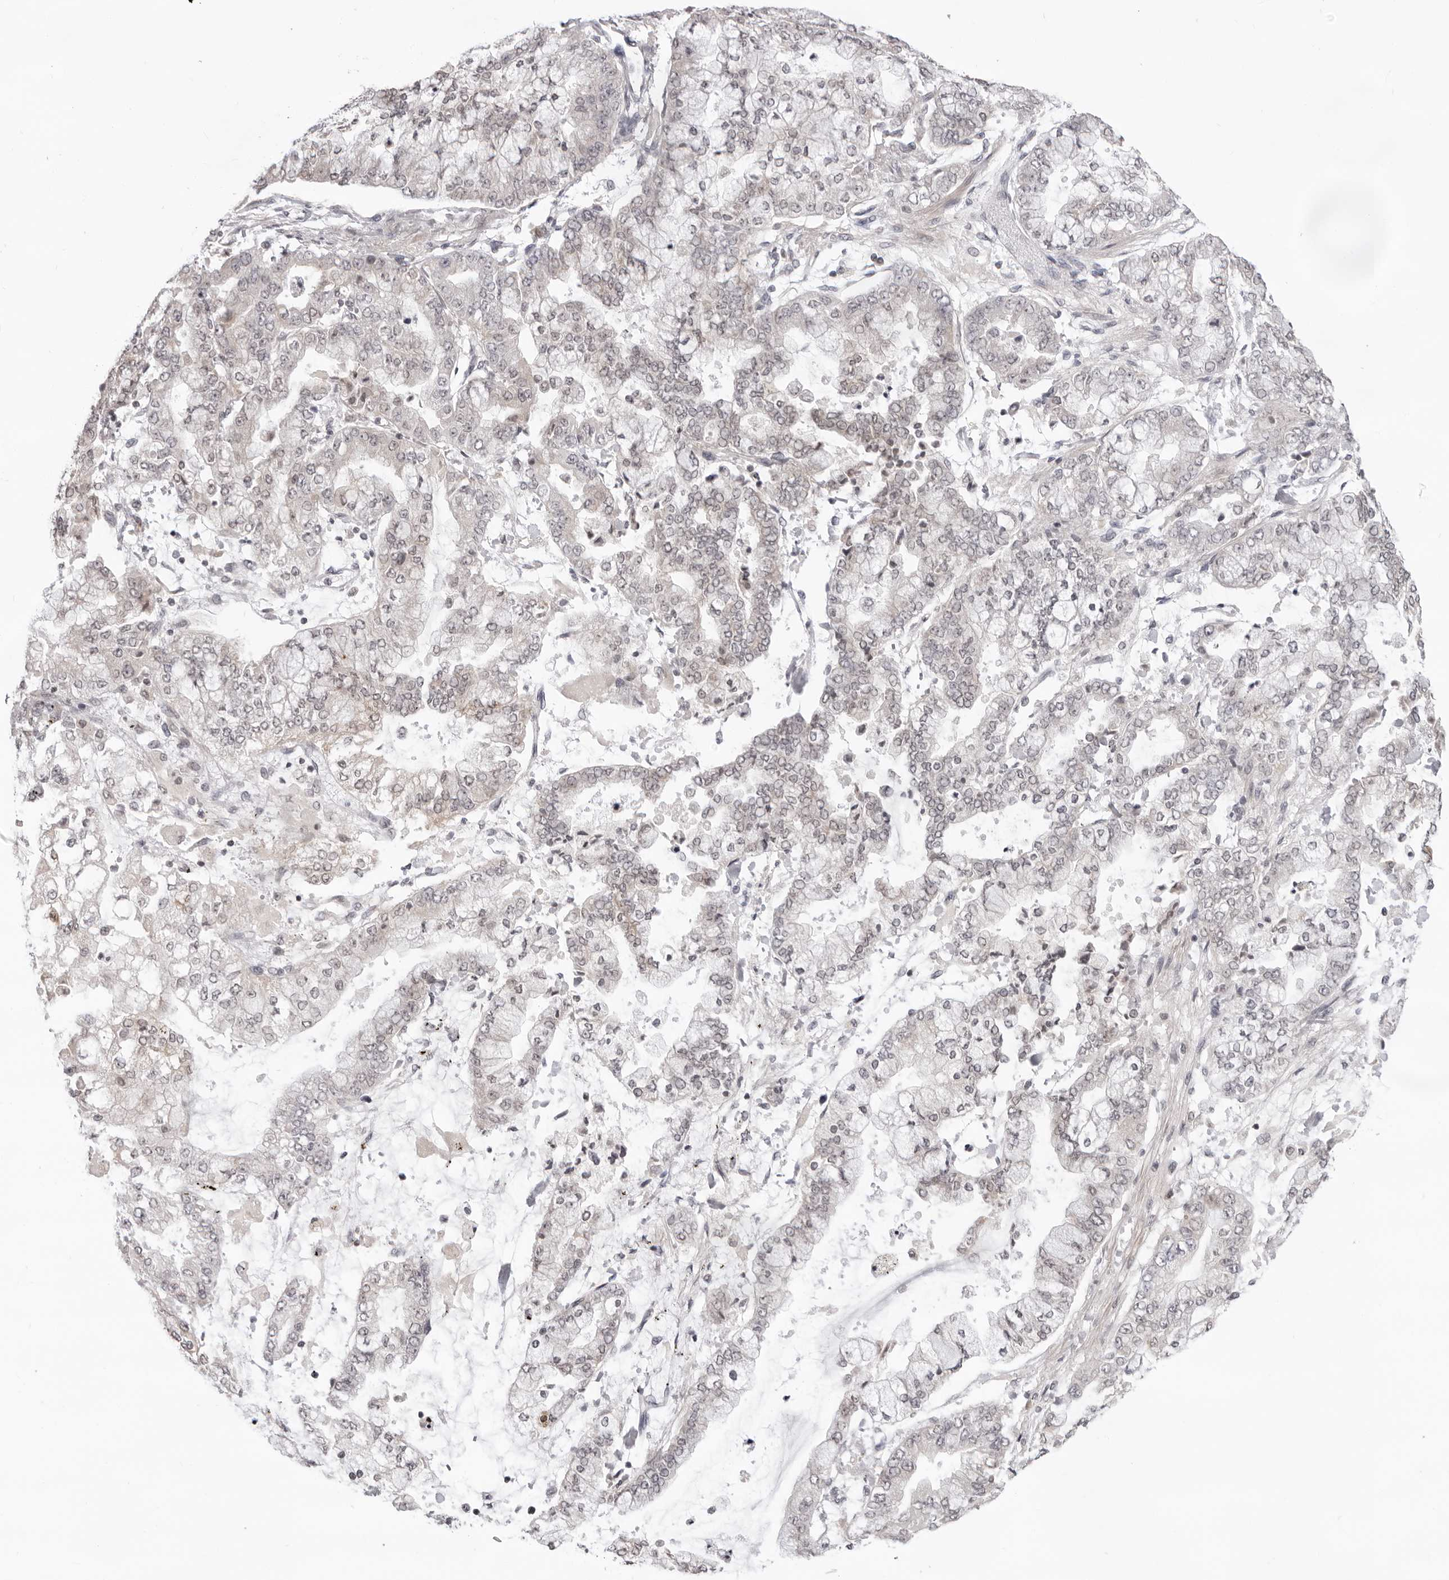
{"staining": {"intensity": "negative", "quantity": "none", "location": "none"}, "tissue": "stomach cancer", "cell_type": "Tumor cells", "image_type": "cancer", "snomed": [{"axis": "morphology", "description": "Normal tissue, NOS"}, {"axis": "morphology", "description": "Adenocarcinoma, NOS"}, {"axis": "topography", "description": "Stomach, upper"}, {"axis": "topography", "description": "Stomach"}], "caption": "A micrograph of human stomach cancer (adenocarcinoma) is negative for staining in tumor cells.", "gene": "ACP6", "patient": {"sex": "male", "age": 76}}